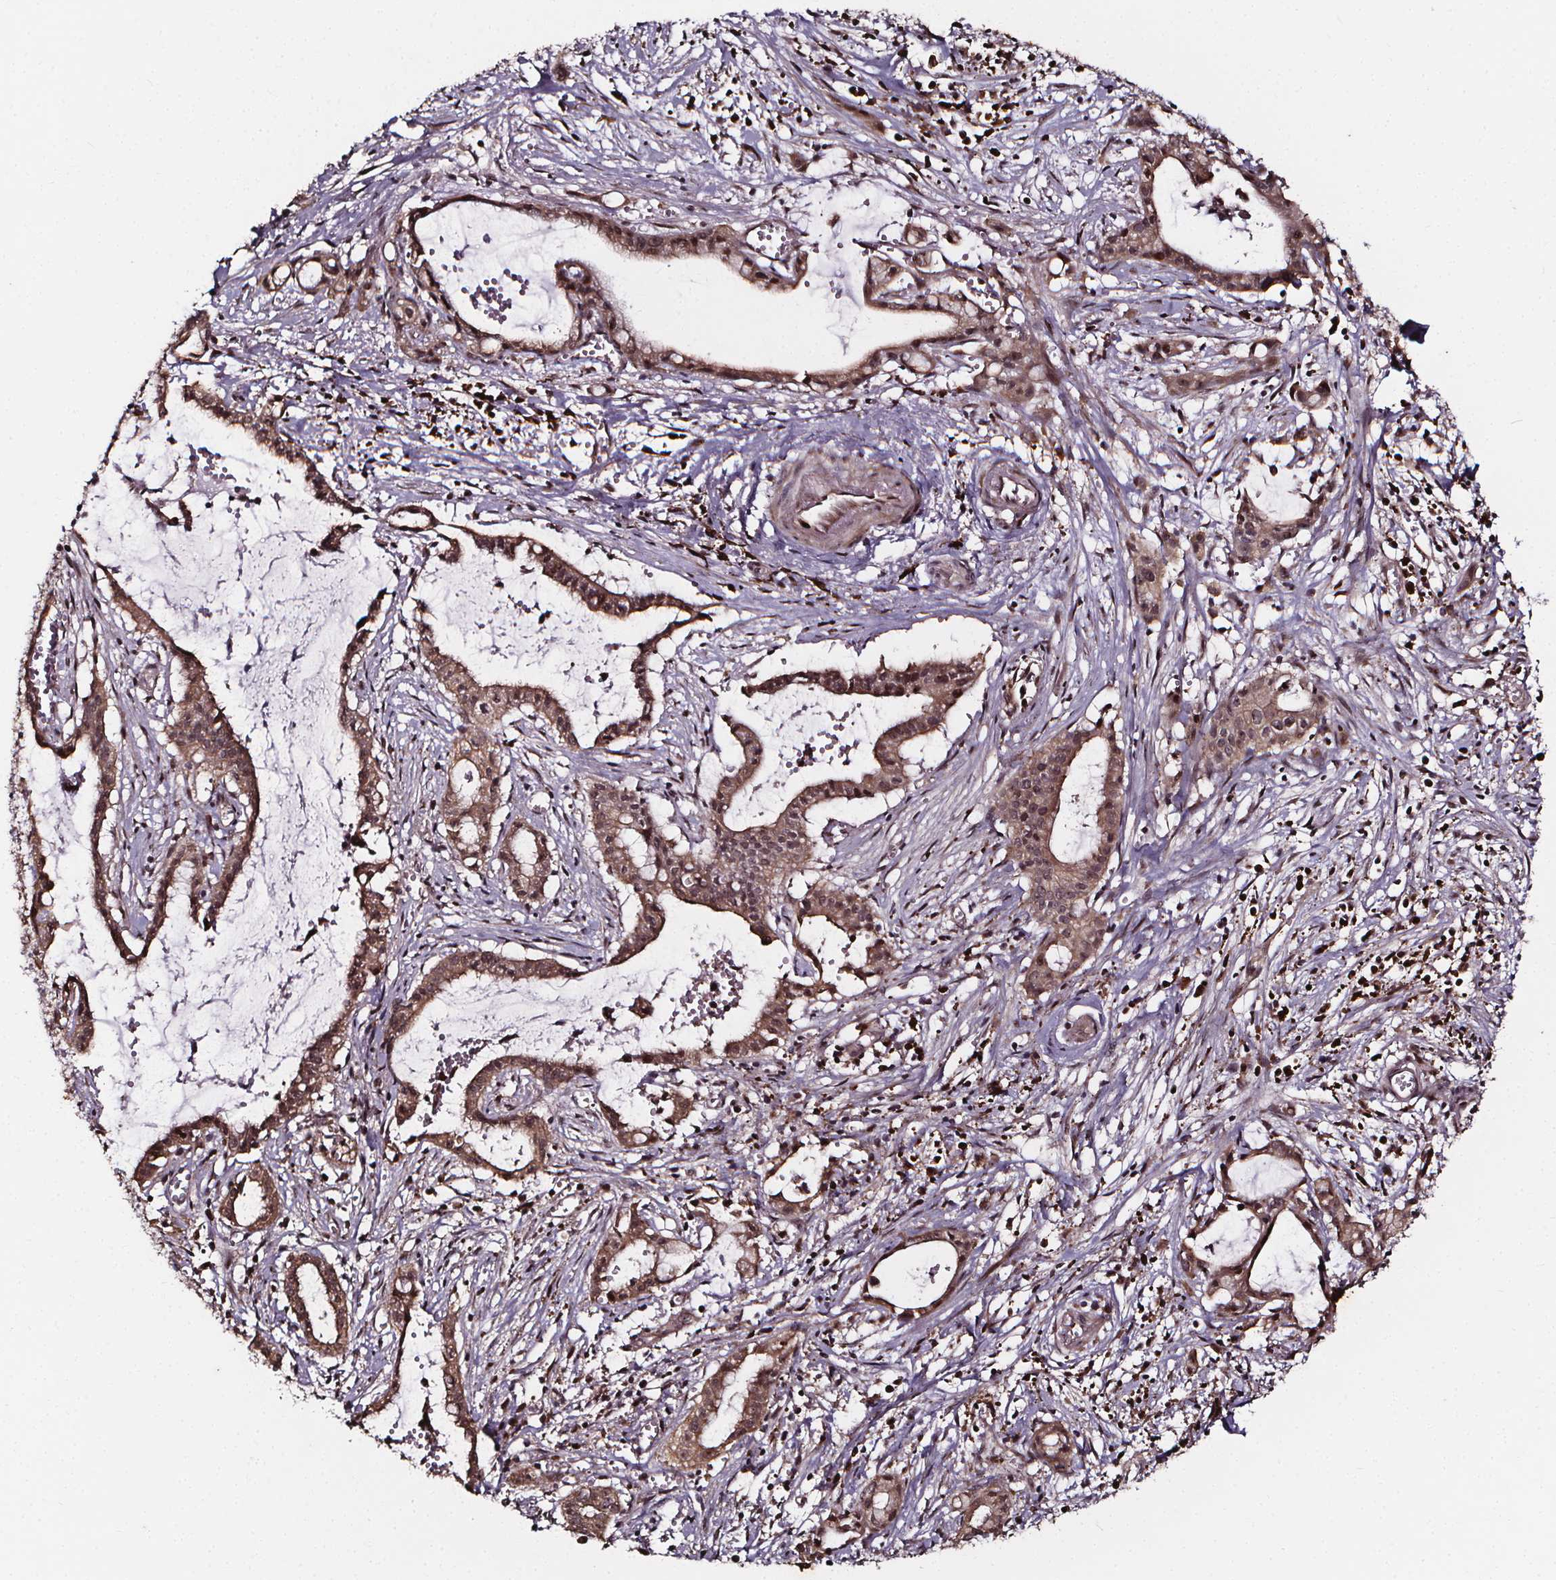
{"staining": {"intensity": "weak", "quantity": ">75%", "location": "cytoplasmic/membranous,nuclear"}, "tissue": "pancreatic cancer", "cell_type": "Tumor cells", "image_type": "cancer", "snomed": [{"axis": "morphology", "description": "Adenocarcinoma, NOS"}, {"axis": "topography", "description": "Pancreas"}], "caption": "A micrograph showing weak cytoplasmic/membranous and nuclear staining in approximately >75% of tumor cells in pancreatic cancer (adenocarcinoma), as visualized by brown immunohistochemical staining.", "gene": "DDIT3", "patient": {"sex": "male", "age": 48}}